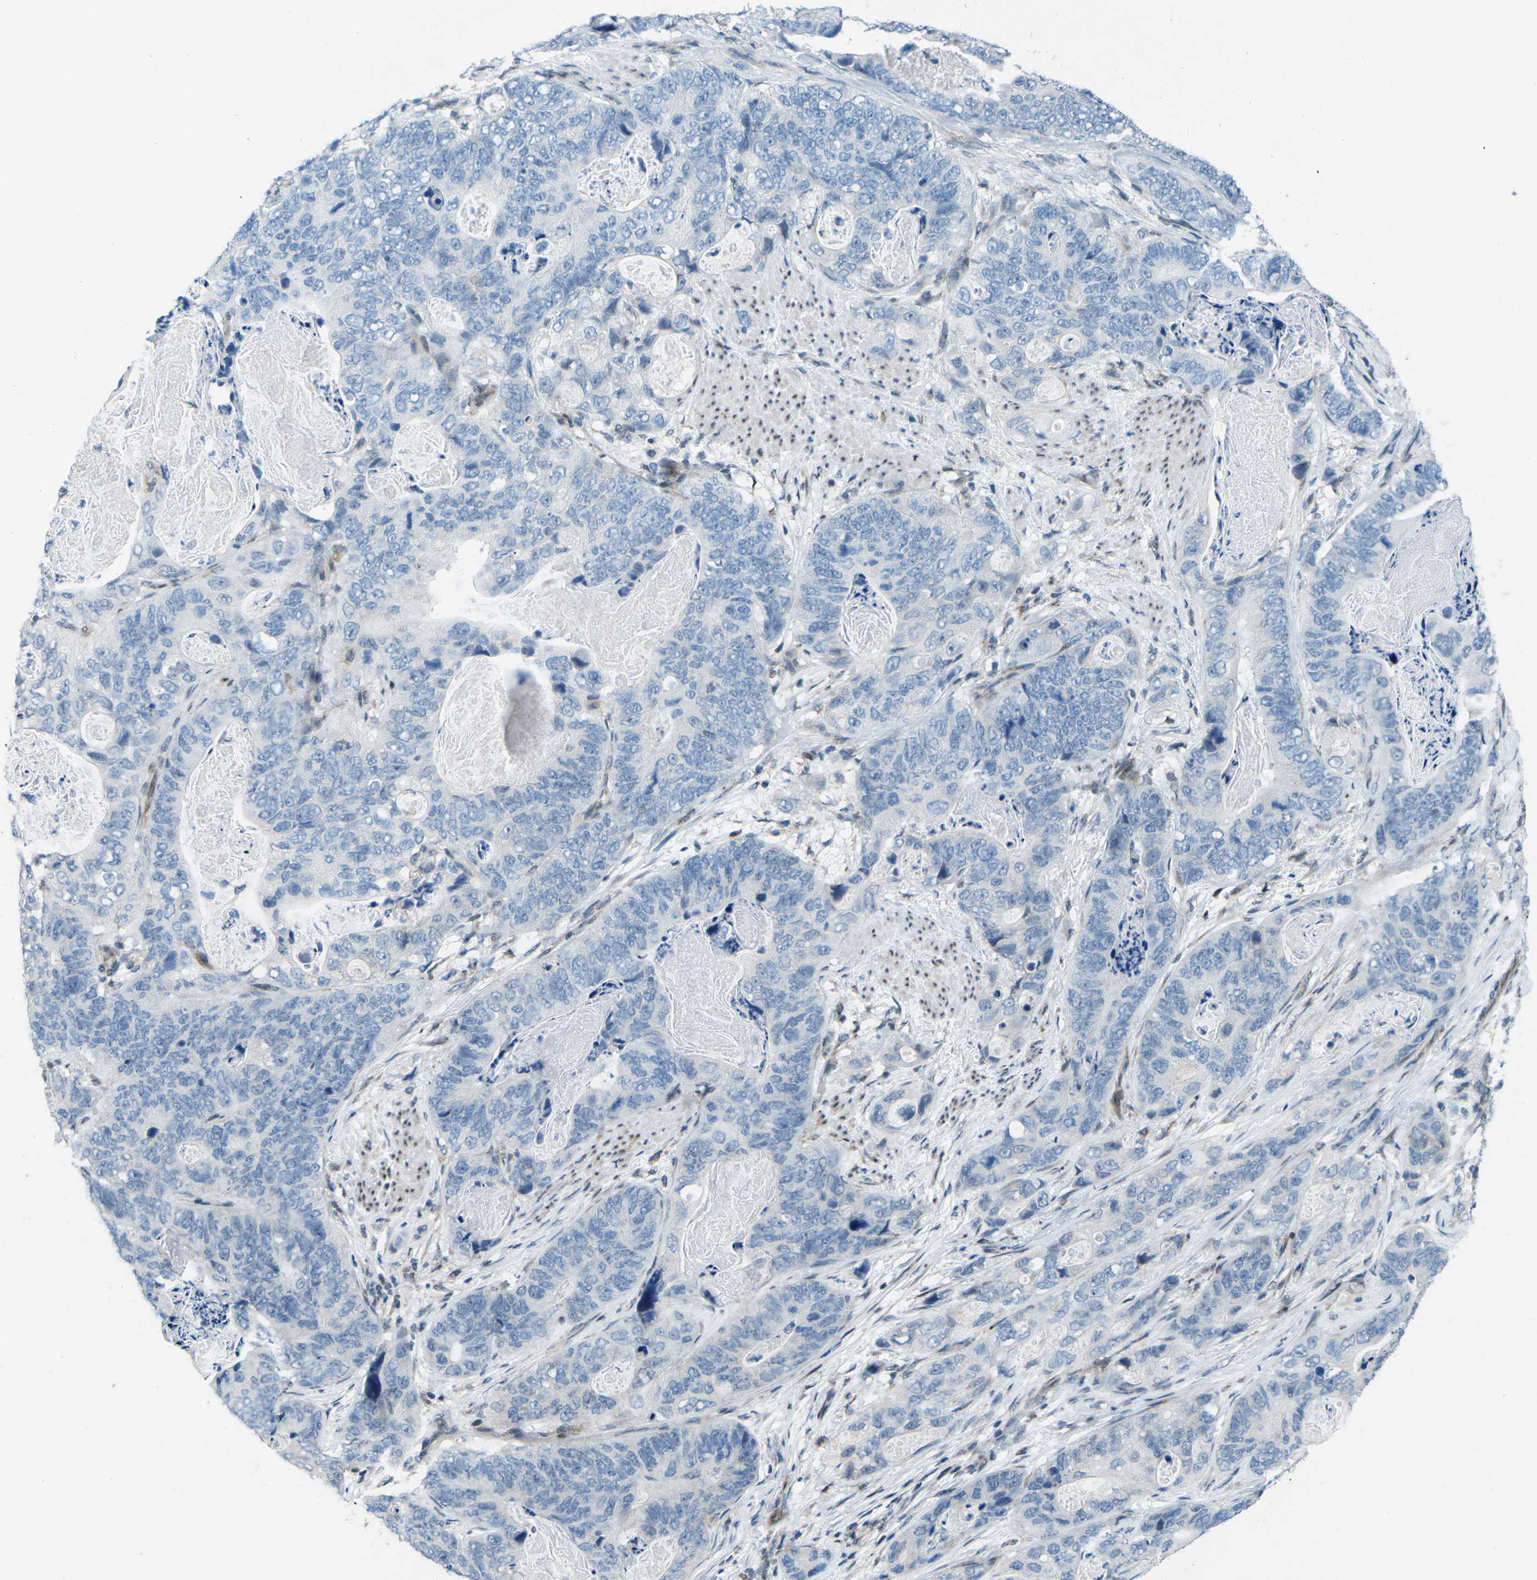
{"staining": {"intensity": "negative", "quantity": "none", "location": "none"}, "tissue": "stomach cancer", "cell_type": "Tumor cells", "image_type": "cancer", "snomed": [{"axis": "morphology", "description": "Adenocarcinoma, NOS"}, {"axis": "topography", "description": "Stomach"}], "caption": "DAB immunohistochemical staining of human stomach adenocarcinoma shows no significant positivity in tumor cells.", "gene": "MBNL1", "patient": {"sex": "female", "age": 89}}